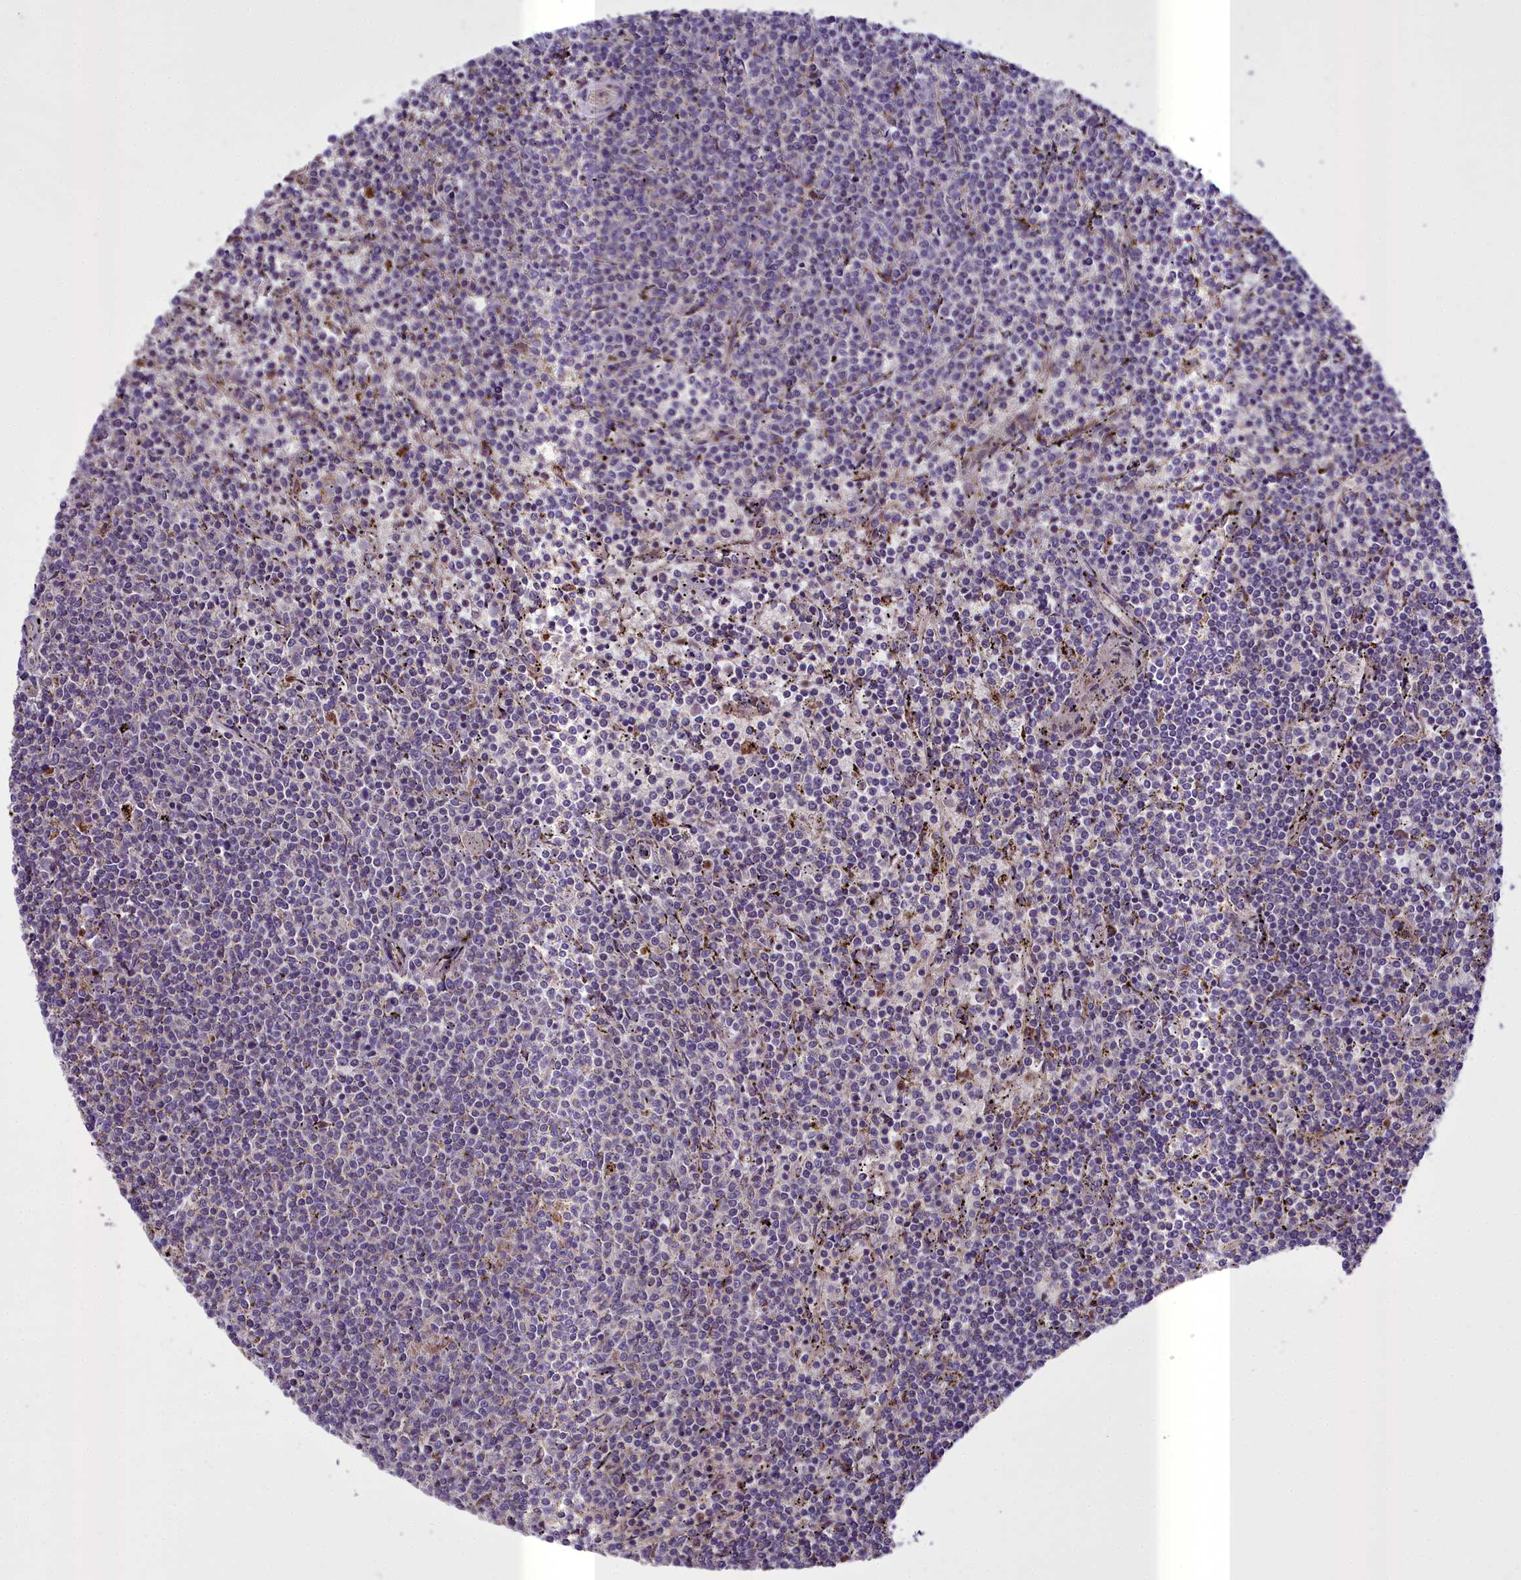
{"staining": {"intensity": "negative", "quantity": "none", "location": "none"}, "tissue": "lymphoma", "cell_type": "Tumor cells", "image_type": "cancer", "snomed": [{"axis": "morphology", "description": "Malignant lymphoma, non-Hodgkin's type, Low grade"}, {"axis": "topography", "description": "Spleen"}], "caption": "A histopathology image of low-grade malignant lymphoma, non-Hodgkin's type stained for a protein demonstrates no brown staining in tumor cells.", "gene": "TBC1D24", "patient": {"sex": "female", "age": 50}}